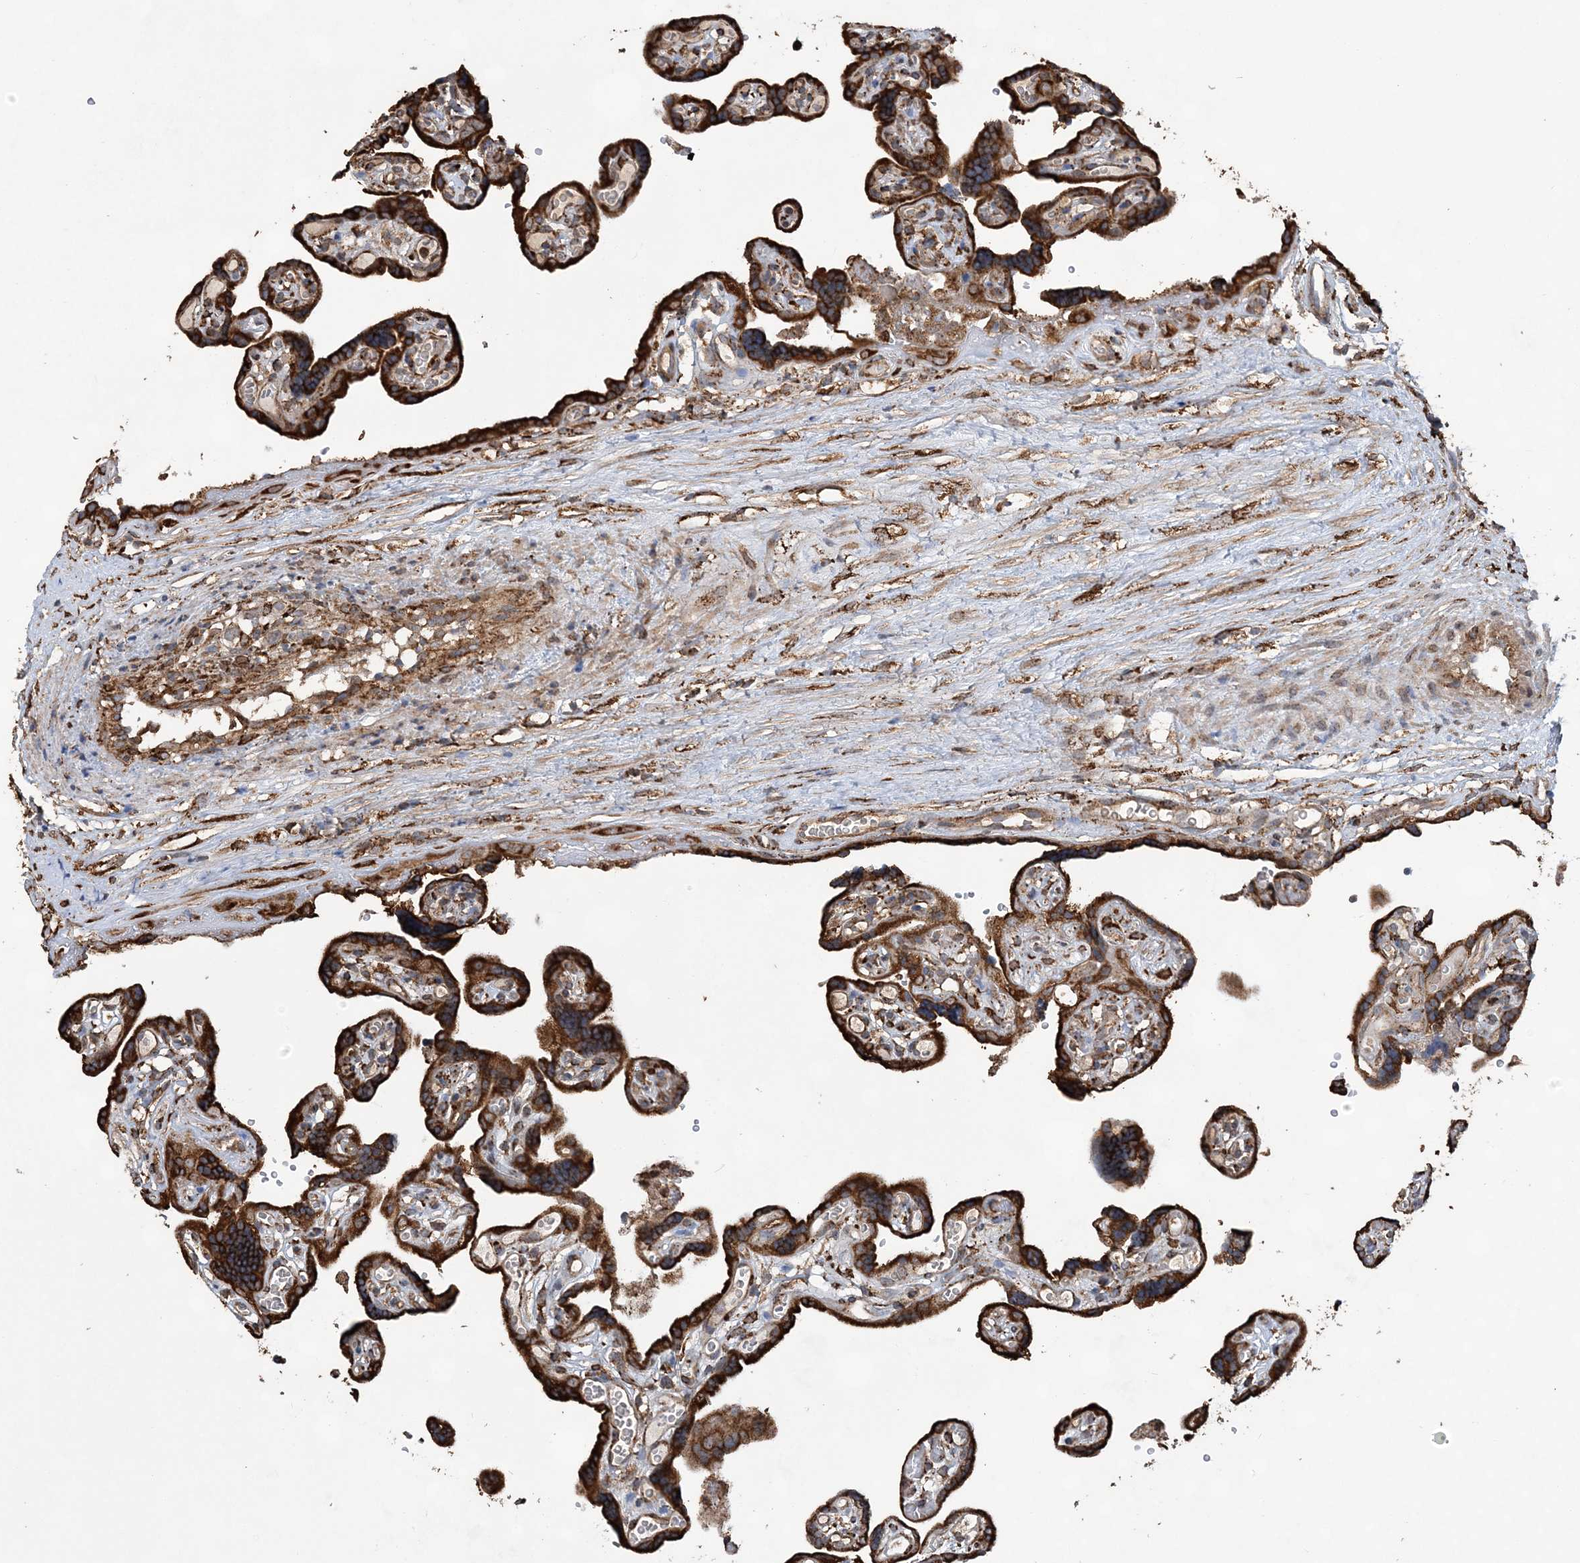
{"staining": {"intensity": "strong", "quantity": ">75%", "location": "cytoplasmic/membranous"}, "tissue": "placenta", "cell_type": "Trophoblastic cells", "image_type": "normal", "snomed": [{"axis": "morphology", "description": "Normal tissue, NOS"}, {"axis": "topography", "description": "Placenta"}], "caption": "About >75% of trophoblastic cells in unremarkable human placenta display strong cytoplasmic/membranous protein expression as visualized by brown immunohistochemical staining.", "gene": "WDR12", "patient": {"sex": "female", "age": 30}}